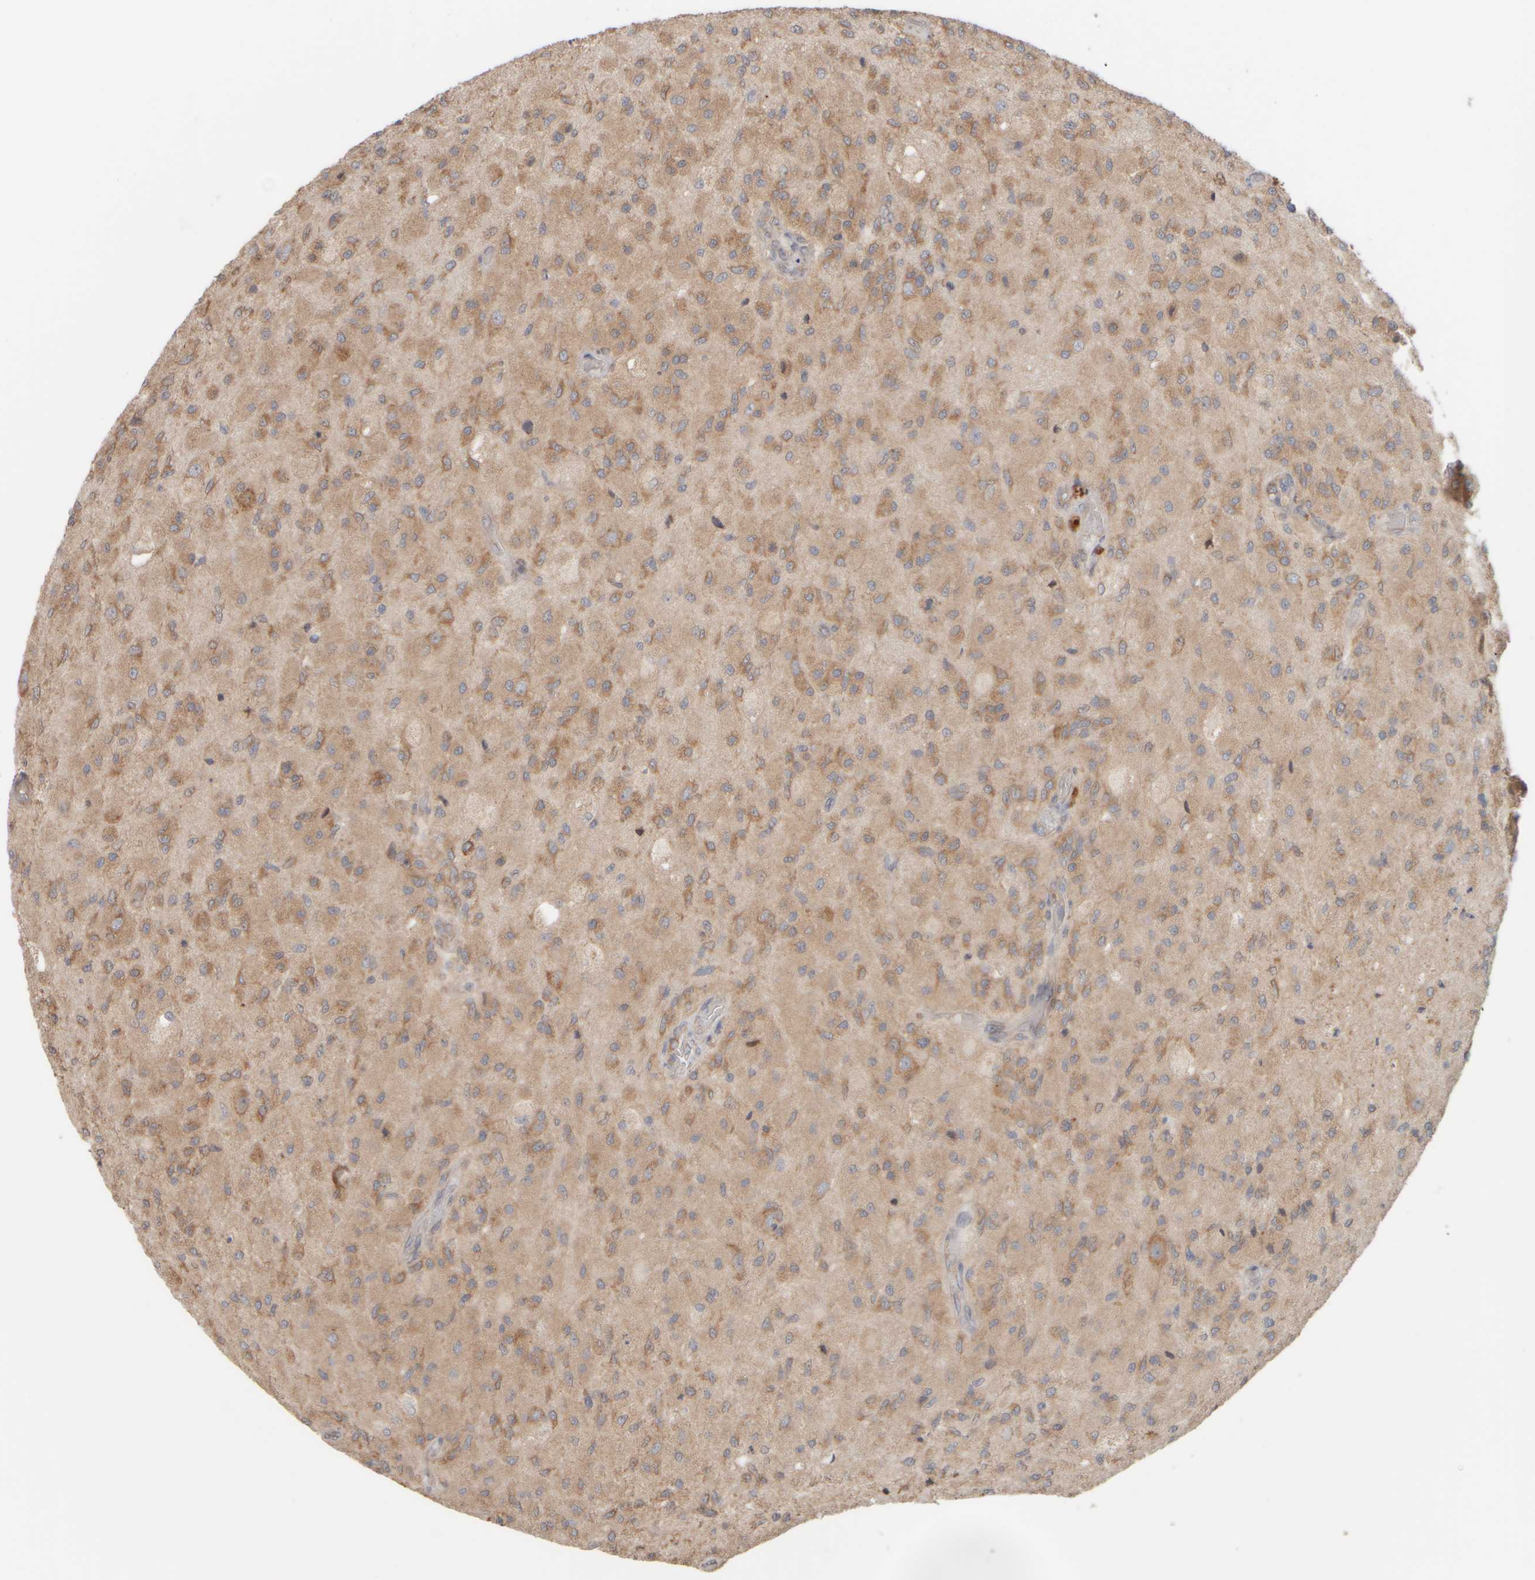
{"staining": {"intensity": "moderate", "quantity": "25%-75%", "location": "cytoplasmic/membranous"}, "tissue": "glioma", "cell_type": "Tumor cells", "image_type": "cancer", "snomed": [{"axis": "morphology", "description": "Normal tissue, NOS"}, {"axis": "morphology", "description": "Glioma, malignant, High grade"}, {"axis": "topography", "description": "Cerebral cortex"}], "caption": "Immunohistochemistry (IHC) histopathology image of glioma stained for a protein (brown), which exhibits medium levels of moderate cytoplasmic/membranous staining in about 25%-75% of tumor cells.", "gene": "EIF2B3", "patient": {"sex": "male", "age": 77}}